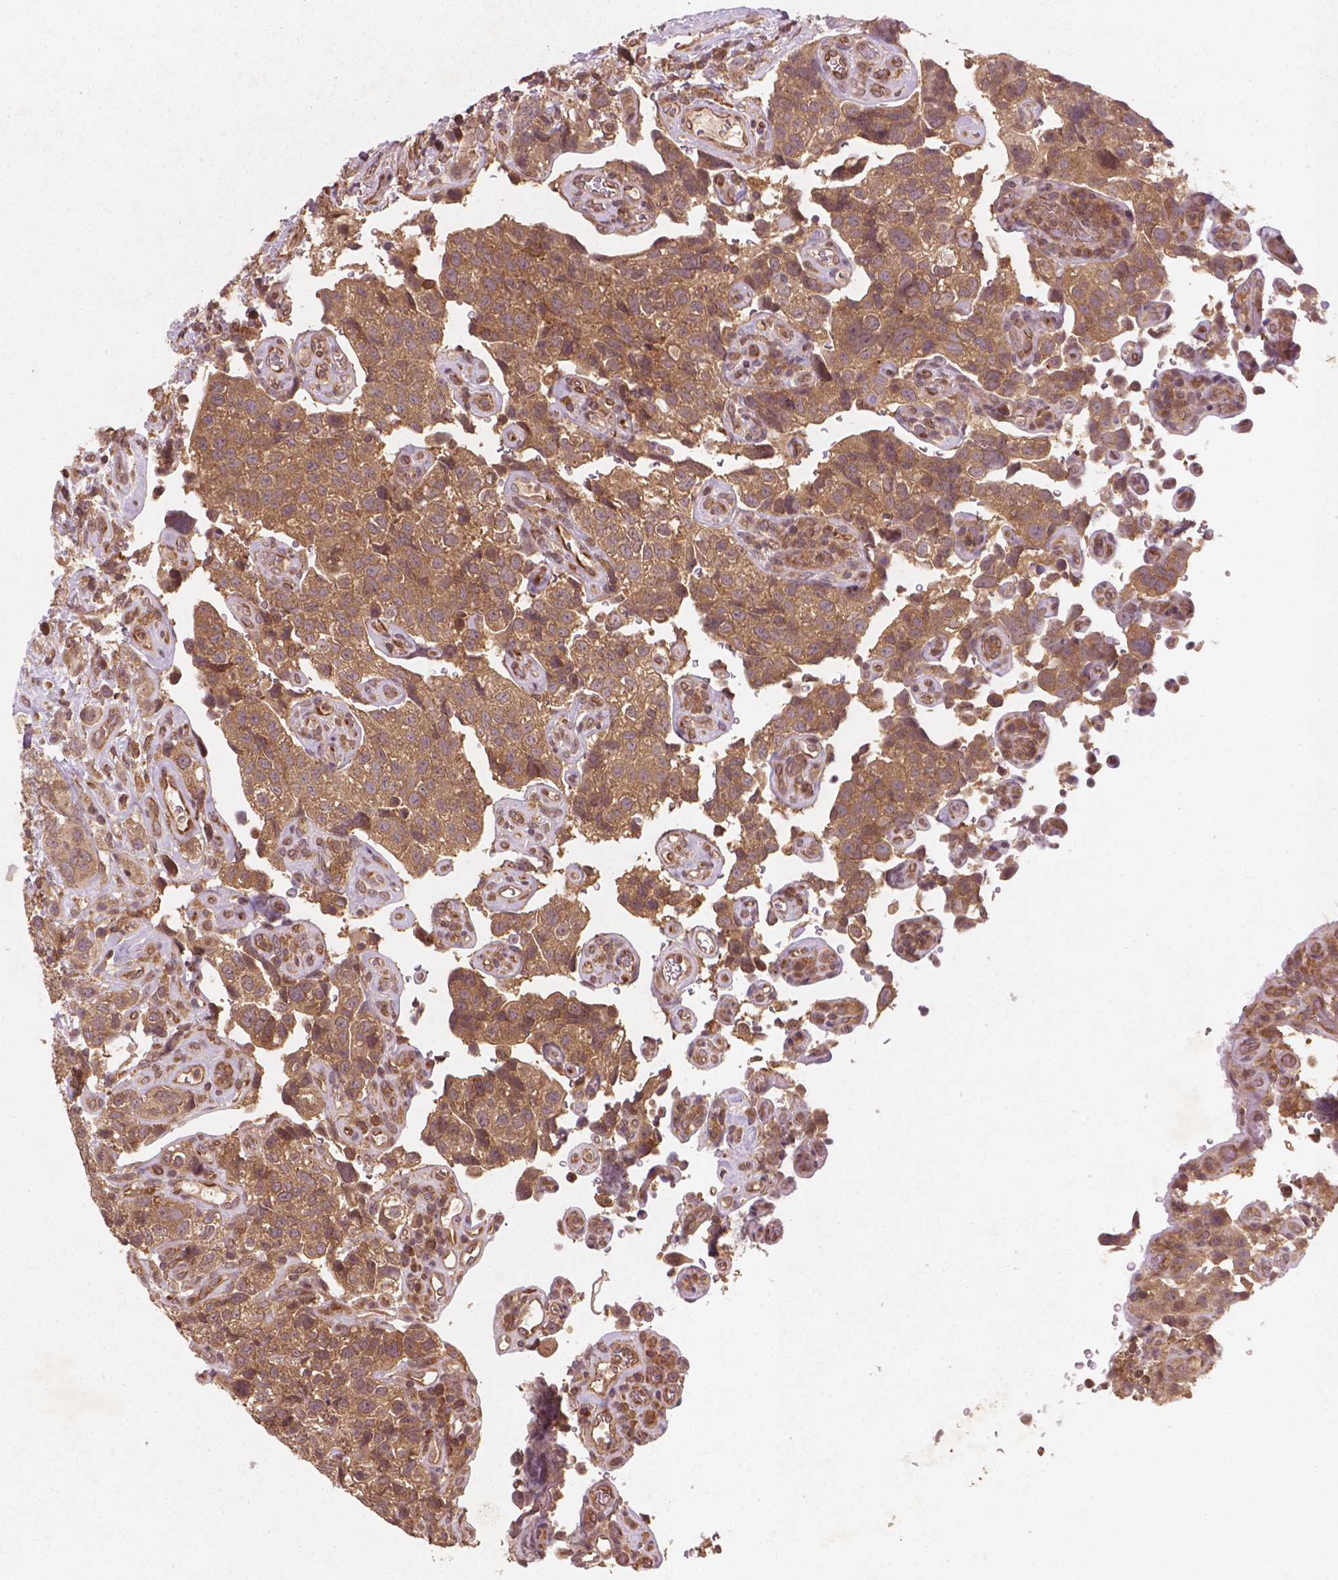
{"staining": {"intensity": "moderate", "quantity": ">75%", "location": "cytoplasmic/membranous"}, "tissue": "urothelial cancer", "cell_type": "Tumor cells", "image_type": "cancer", "snomed": [{"axis": "morphology", "description": "Urothelial carcinoma, High grade"}, {"axis": "topography", "description": "Urinary bladder"}], "caption": "Urothelial cancer tissue shows moderate cytoplasmic/membranous staining in about >75% of tumor cells", "gene": "CYFIP2", "patient": {"sex": "female", "age": 58}}